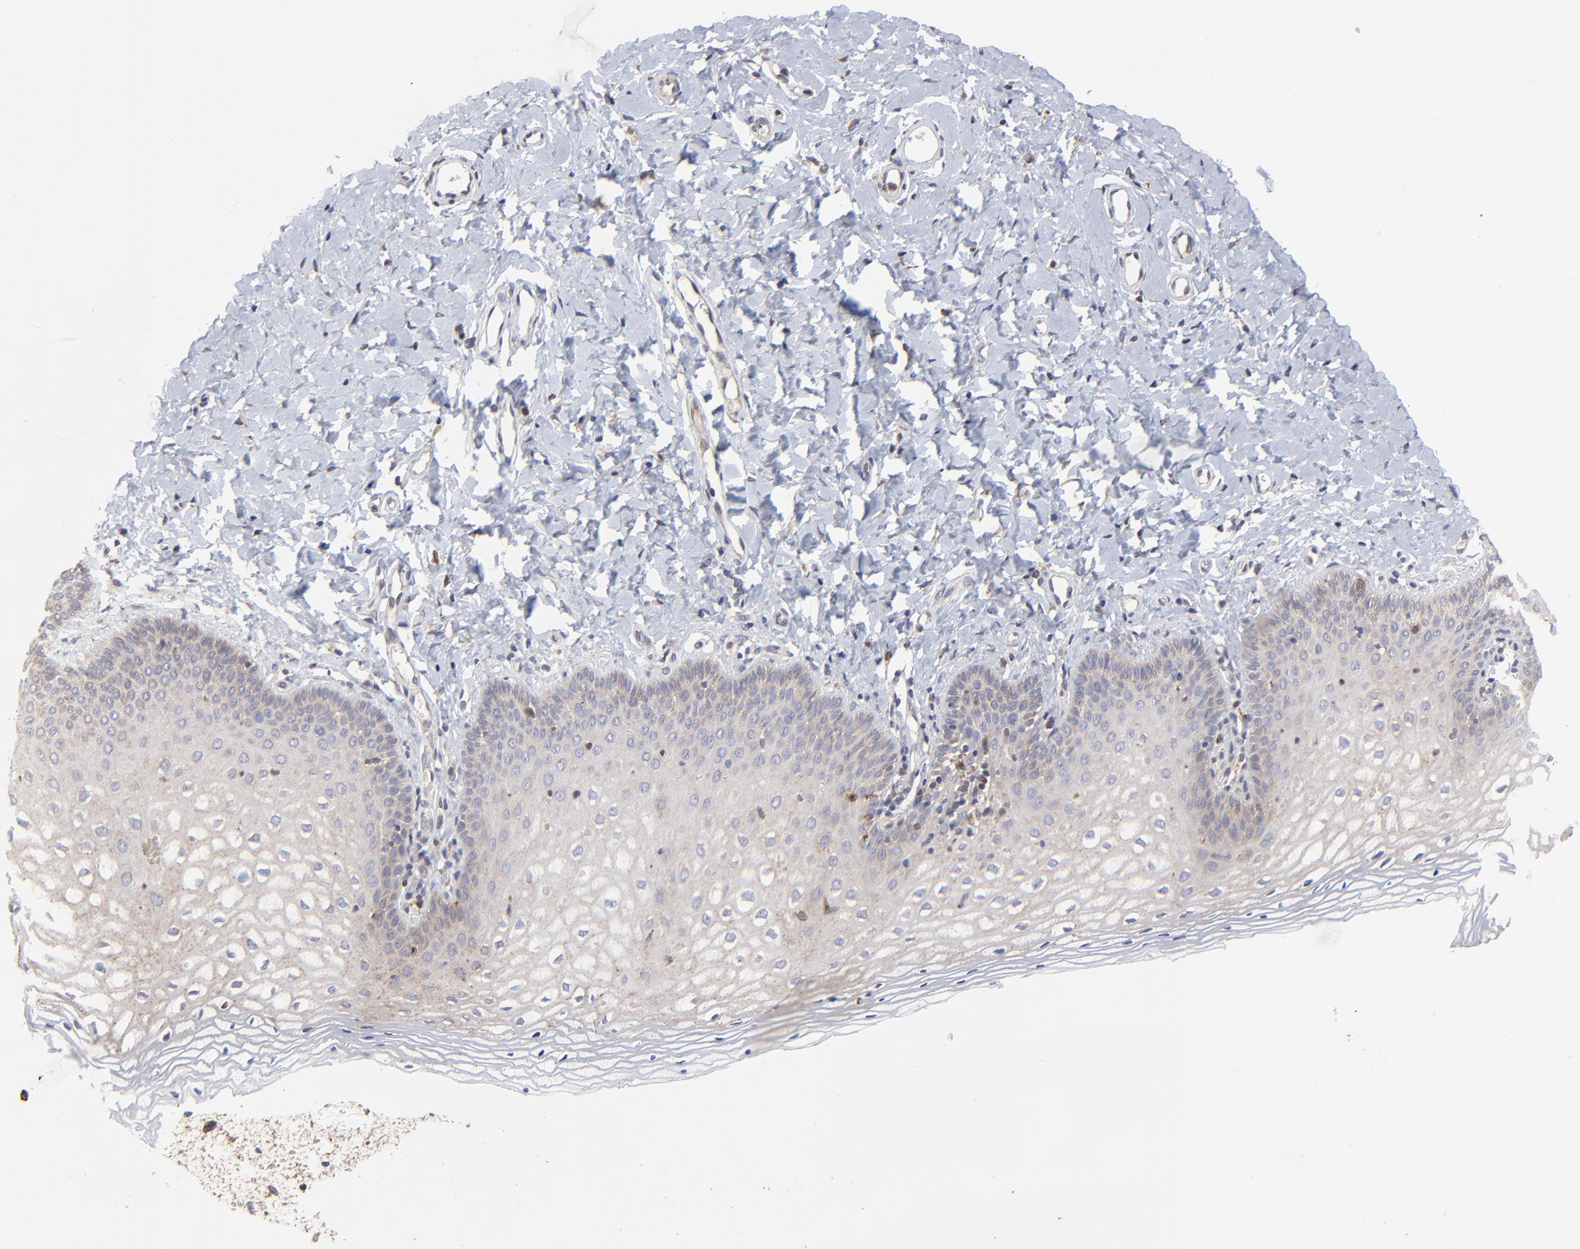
{"staining": {"intensity": "weak", "quantity": "<25%", "location": "cytoplasmic/membranous"}, "tissue": "vagina", "cell_type": "Squamous epithelial cells", "image_type": "normal", "snomed": [{"axis": "morphology", "description": "Normal tissue, NOS"}, {"axis": "topography", "description": "Vagina"}], "caption": "DAB immunohistochemical staining of normal human vagina demonstrates no significant staining in squamous epithelial cells.", "gene": "ELP2", "patient": {"sex": "female", "age": 55}}